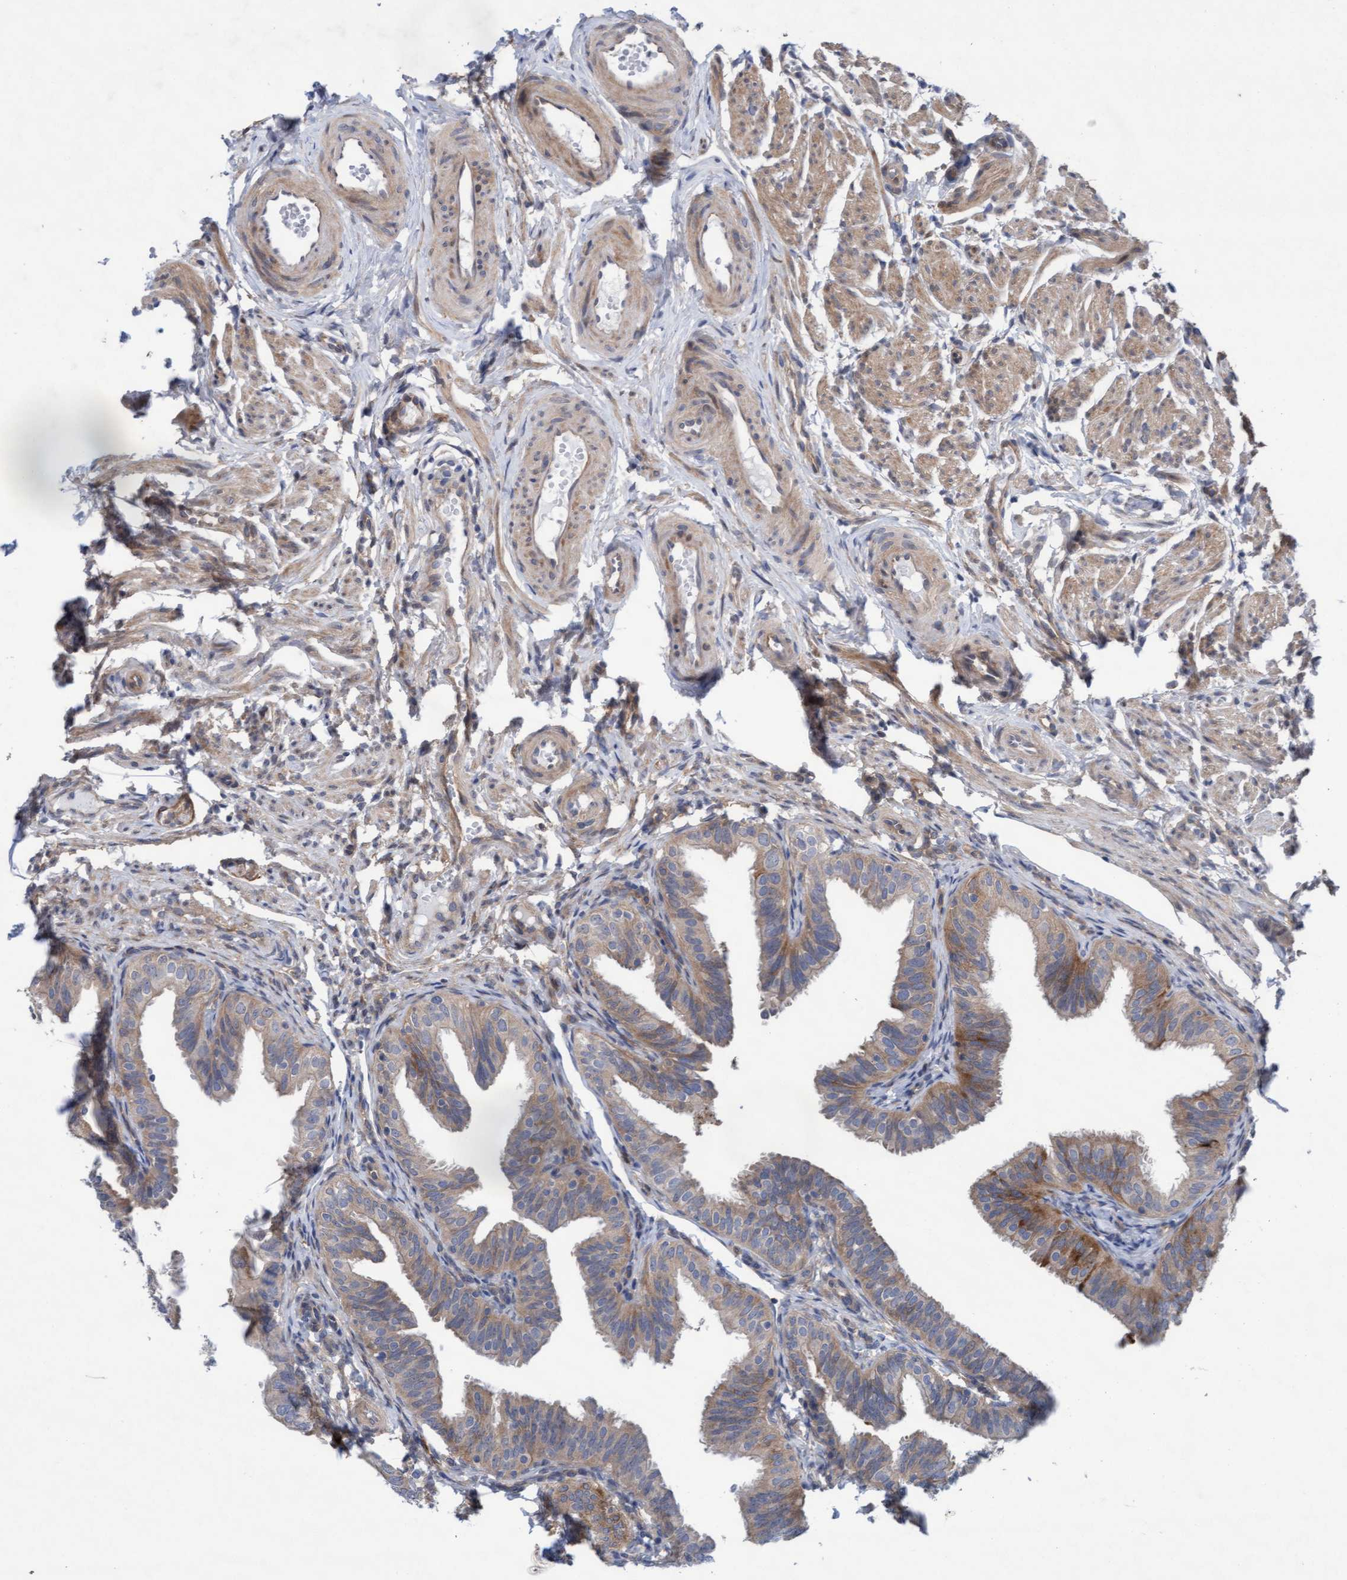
{"staining": {"intensity": "weak", "quantity": ">75%", "location": "cytoplasmic/membranous"}, "tissue": "fallopian tube", "cell_type": "Glandular cells", "image_type": "normal", "snomed": [{"axis": "morphology", "description": "Normal tissue, NOS"}, {"axis": "topography", "description": "Fallopian tube"}], "caption": "Immunohistochemistry (IHC) micrograph of unremarkable human fallopian tube stained for a protein (brown), which demonstrates low levels of weak cytoplasmic/membranous staining in approximately >75% of glandular cells.", "gene": "PLCD1", "patient": {"sex": "female", "age": 35}}